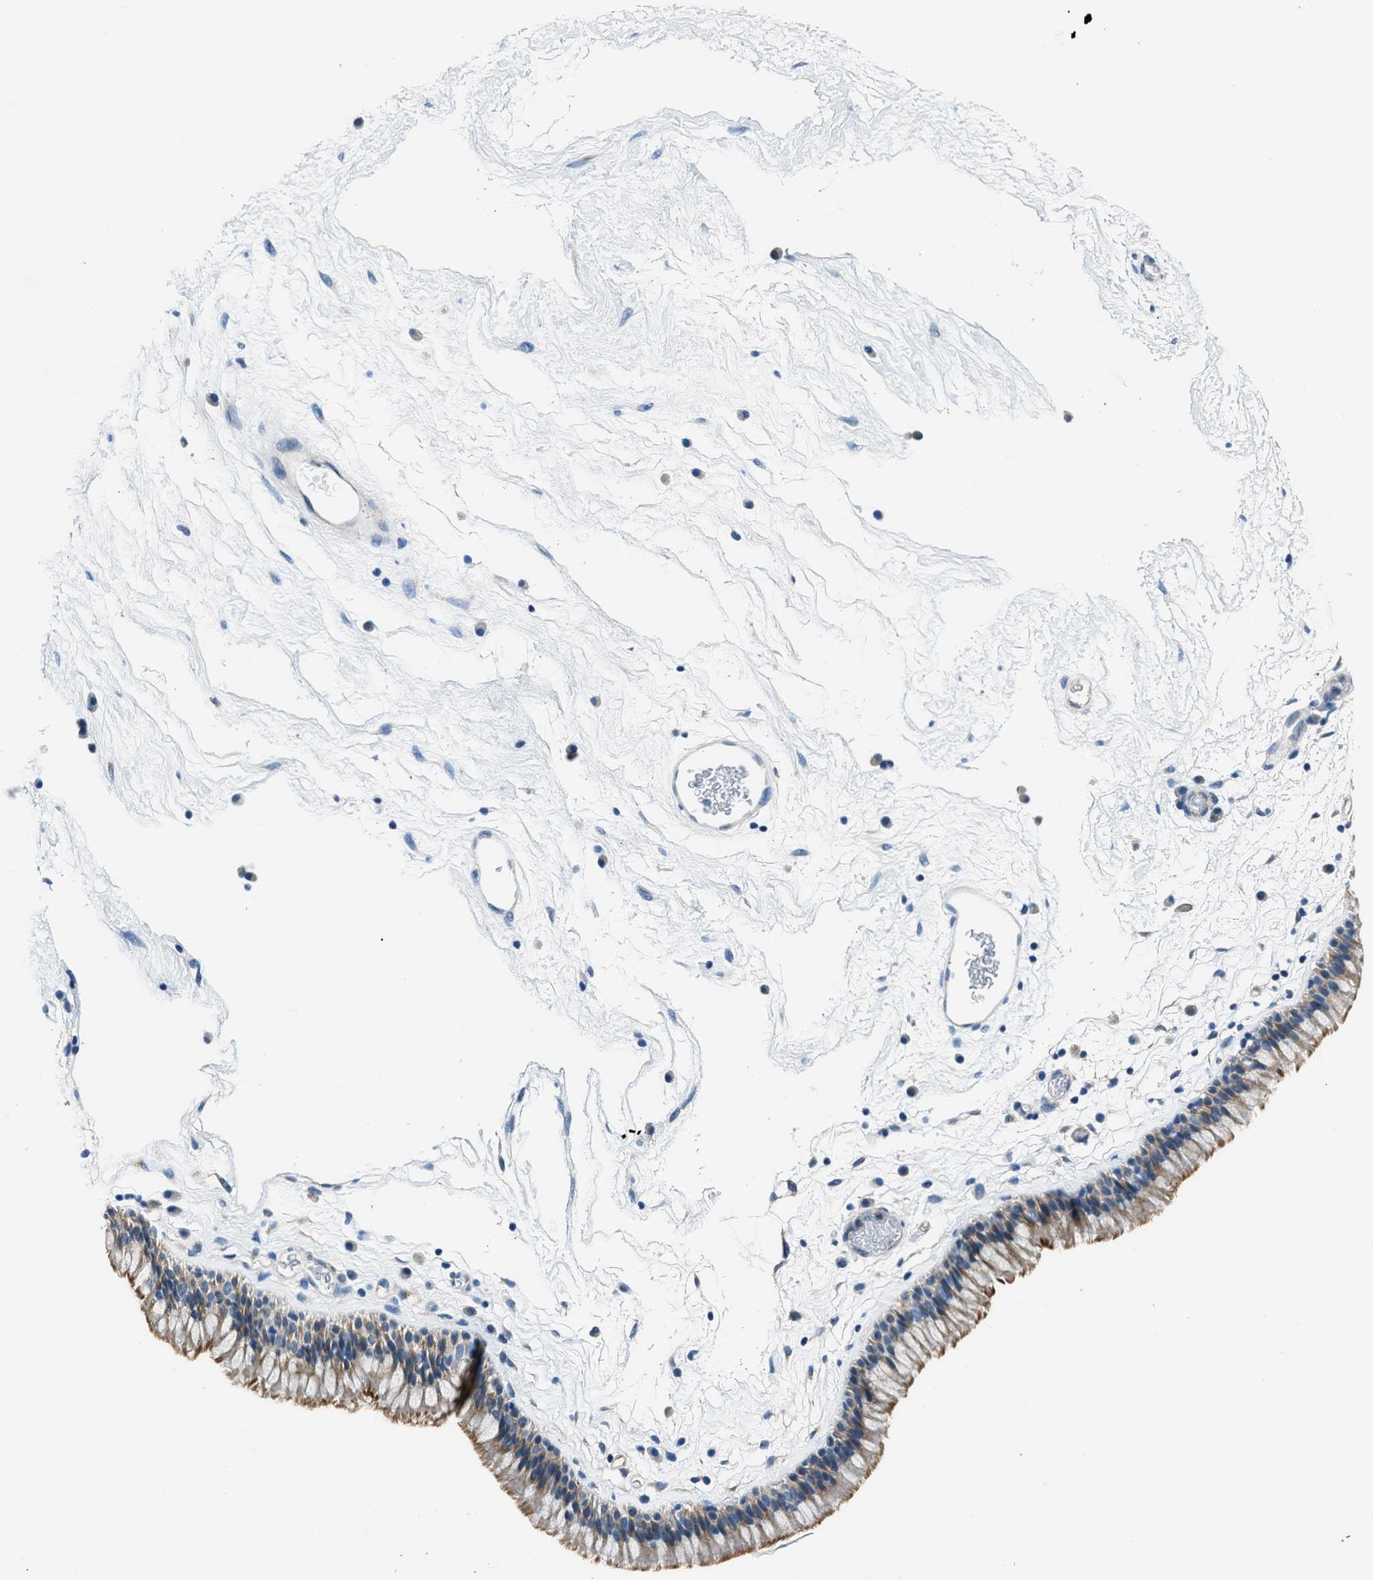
{"staining": {"intensity": "moderate", "quantity": ">75%", "location": "cytoplasmic/membranous"}, "tissue": "nasopharynx", "cell_type": "Respiratory epithelial cells", "image_type": "normal", "snomed": [{"axis": "morphology", "description": "Normal tissue, NOS"}, {"axis": "morphology", "description": "Inflammation, NOS"}, {"axis": "topography", "description": "Nasopharynx"}], "caption": "Immunohistochemistry (IHC) histopathology image of normal nasopharynx: nasopharynx stained using immunohistochemistry (IHC) demonstrates medium levels of moderate protein expression localized specifically in the cytoplasmic/membranous of respiratory epithelial cells, appearing as a cytoplasmic/membranous brown color.", "gene": "SLC38A6", "patient": {"sex": "male", "age": 48}}